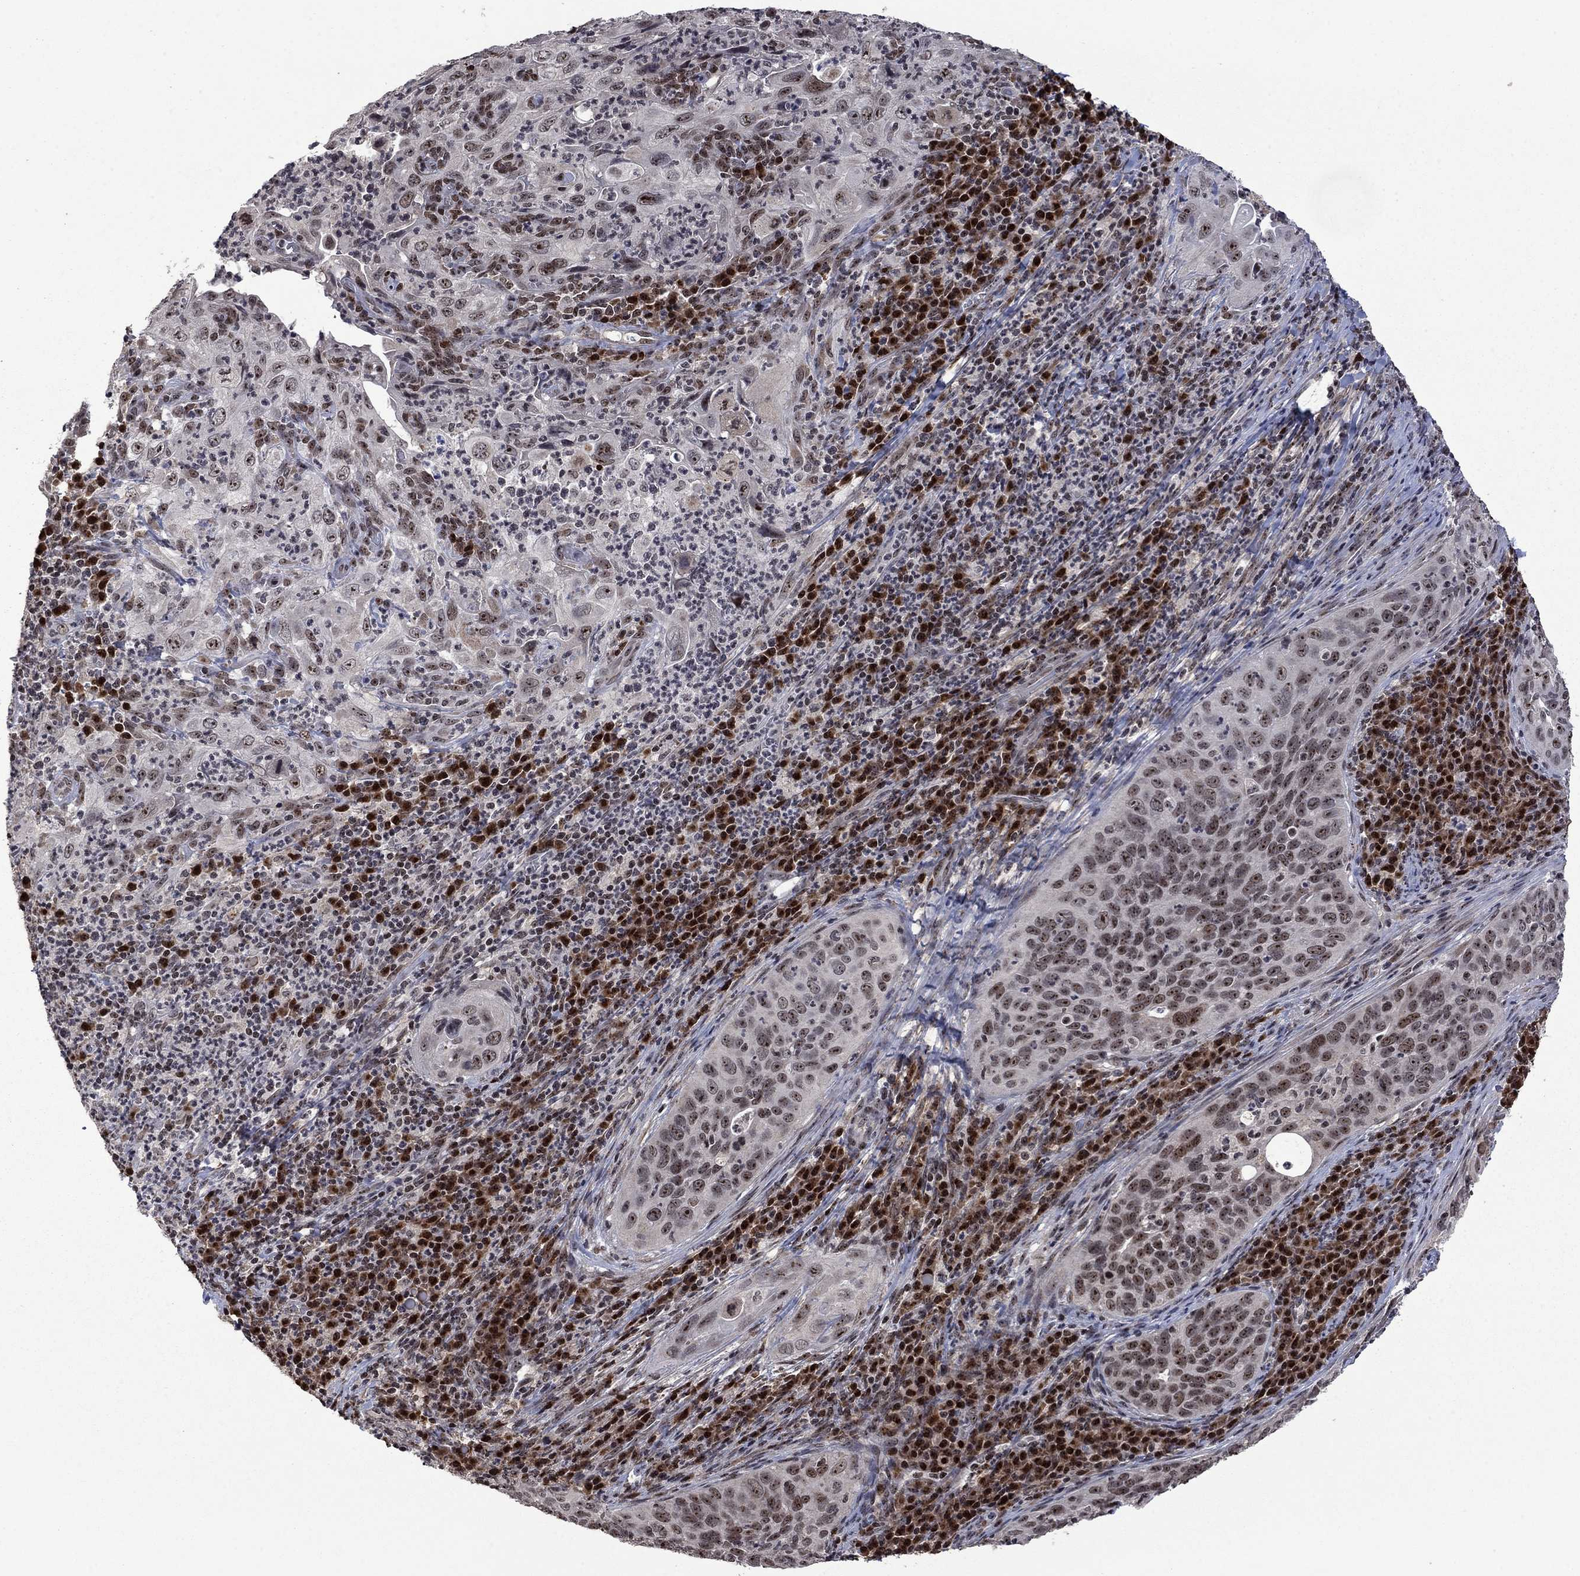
{"staining": {"intensity": "negative", "quantity": "none", "location": "none"}, "tissue": "cervical cancer", "cell_type": "Tumor cells", "image_type": "cancer", "snomed": [{"axis": "morphology", "description": "Squamous cell carcinoma, NOS"}, {"axis": "topography", "description": "Cervix"}], "caption": "High power microscopy photomicrograph of an immunohistochemistry histopathology image of cervical cancer, revealing no significant staining in tumor cells.", "gene": "FBL", "patient": {"sex": "female", "age": 26}}